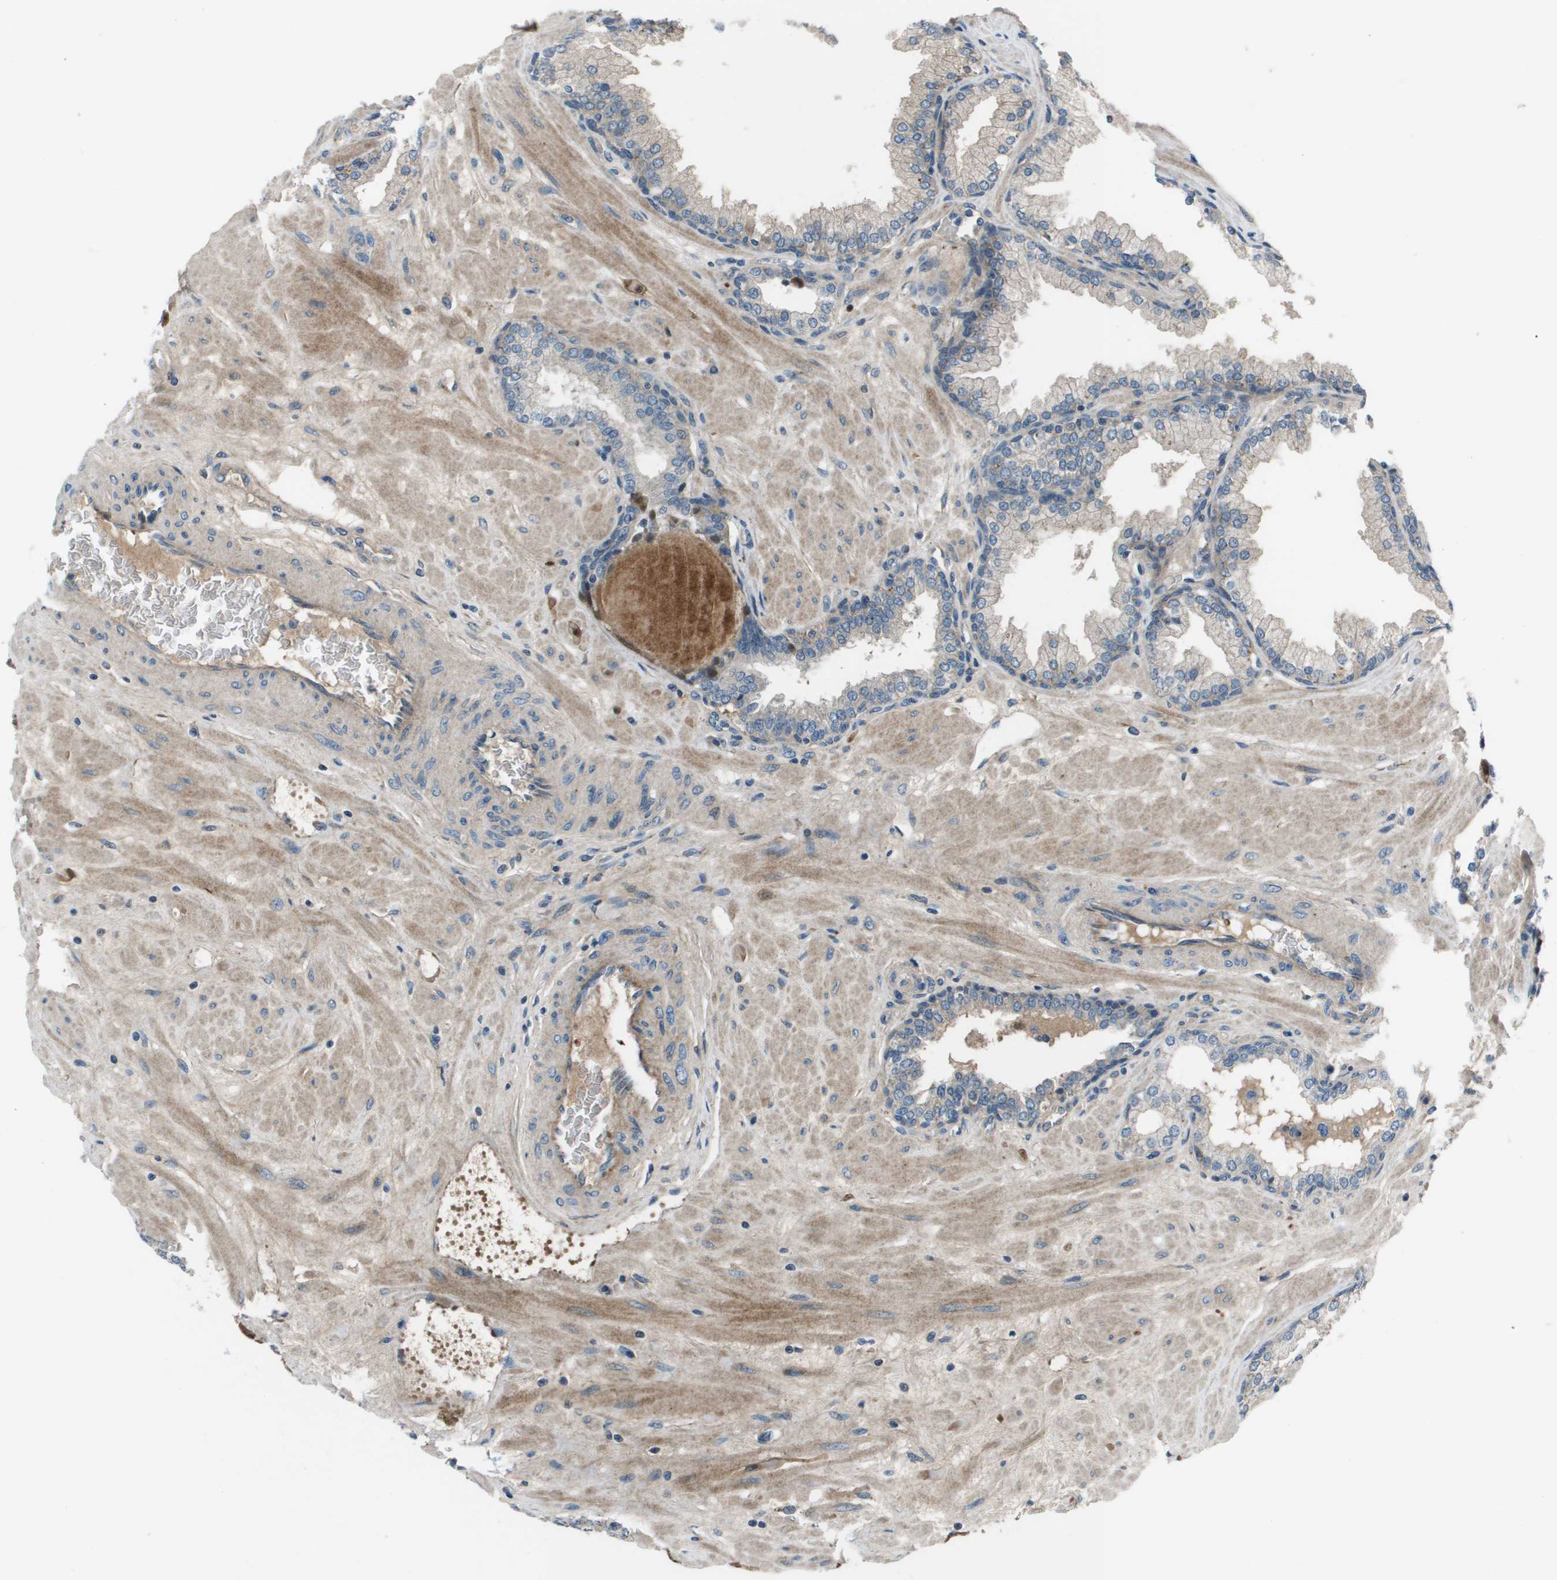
{"staining": {"intensity": "weak", "quantity": "<25%", "location": "cytoplasmic/membranous"}, "tissue": "prostate", "cell_type": "Glandular cells", "image_type": "normal", "snomed": [{"axis": "morphology", "description": "Normal tissue, NOS"}, {"axis": "topography", "description": "Prostate"}], "caption": "Immunohistochemistry of normal human prostate displays no expression in glandular cells. (Brightfield microscopy of DAB IHC at high magnification).", "gene": "PCOLCE", "patient": {"sex": "male", "age": 51}}